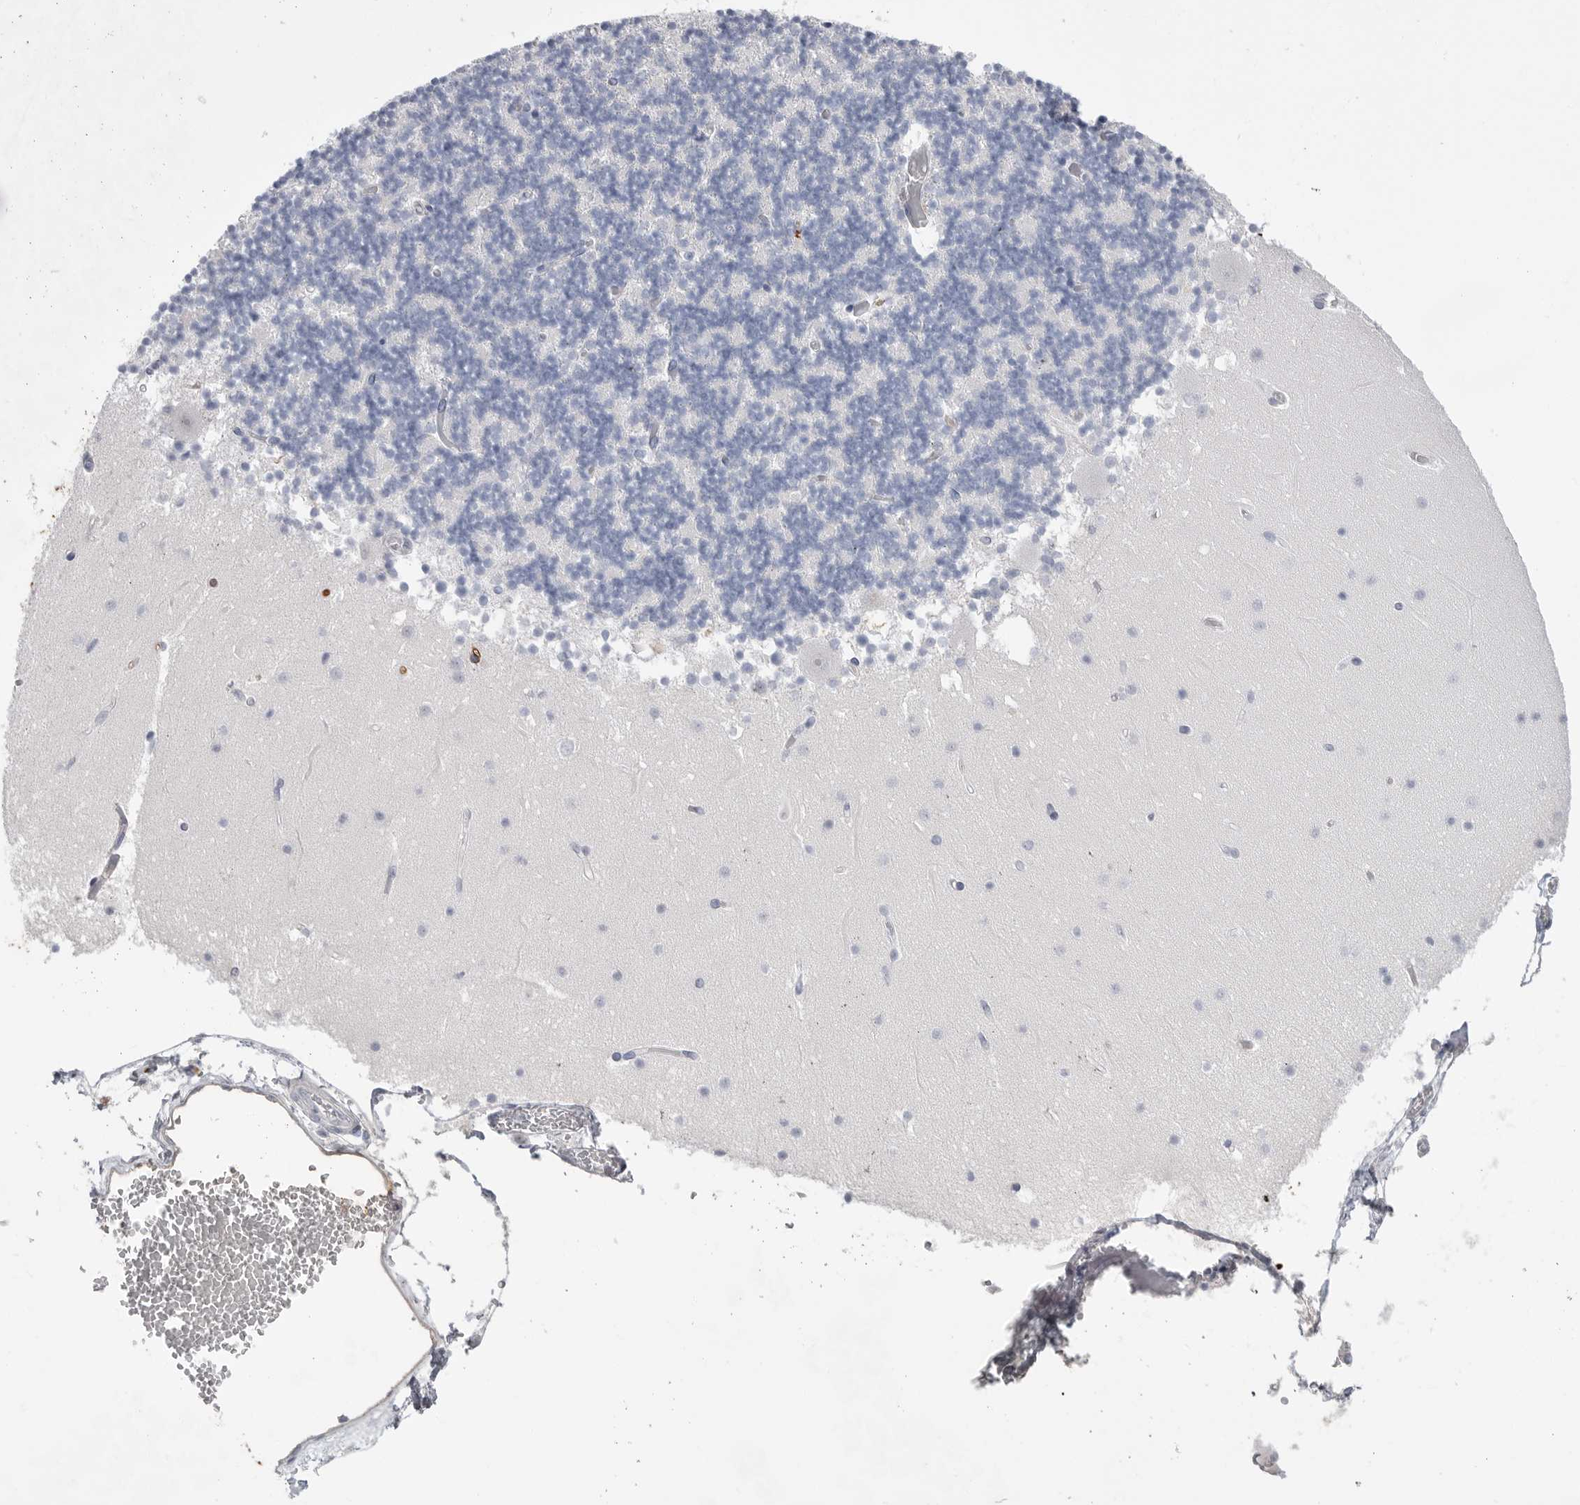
{"staining": {"intensity": "negative", "quantity": "none", "location": "none"}, "tissue": "cerebellum", "cell_type": "Cells in granular layer", "image_type": "normal", "snomed": [{"axis": "morphology", "description": "Normal tissue, NOS"}, {"axis": "topography", "description": "Cerebellum"}], "caption": "Immunohistochemical staining of benign cerebellum displays no significant positivity in cells in granular layer. The staining was performed using DAB to visualize the protein expression in brown, while the nuclei were stained in blue with hematoxylin (Magnification: 20x).", "gene": "CYB561D1", "patient": {"sex": "female", "age": 28}}